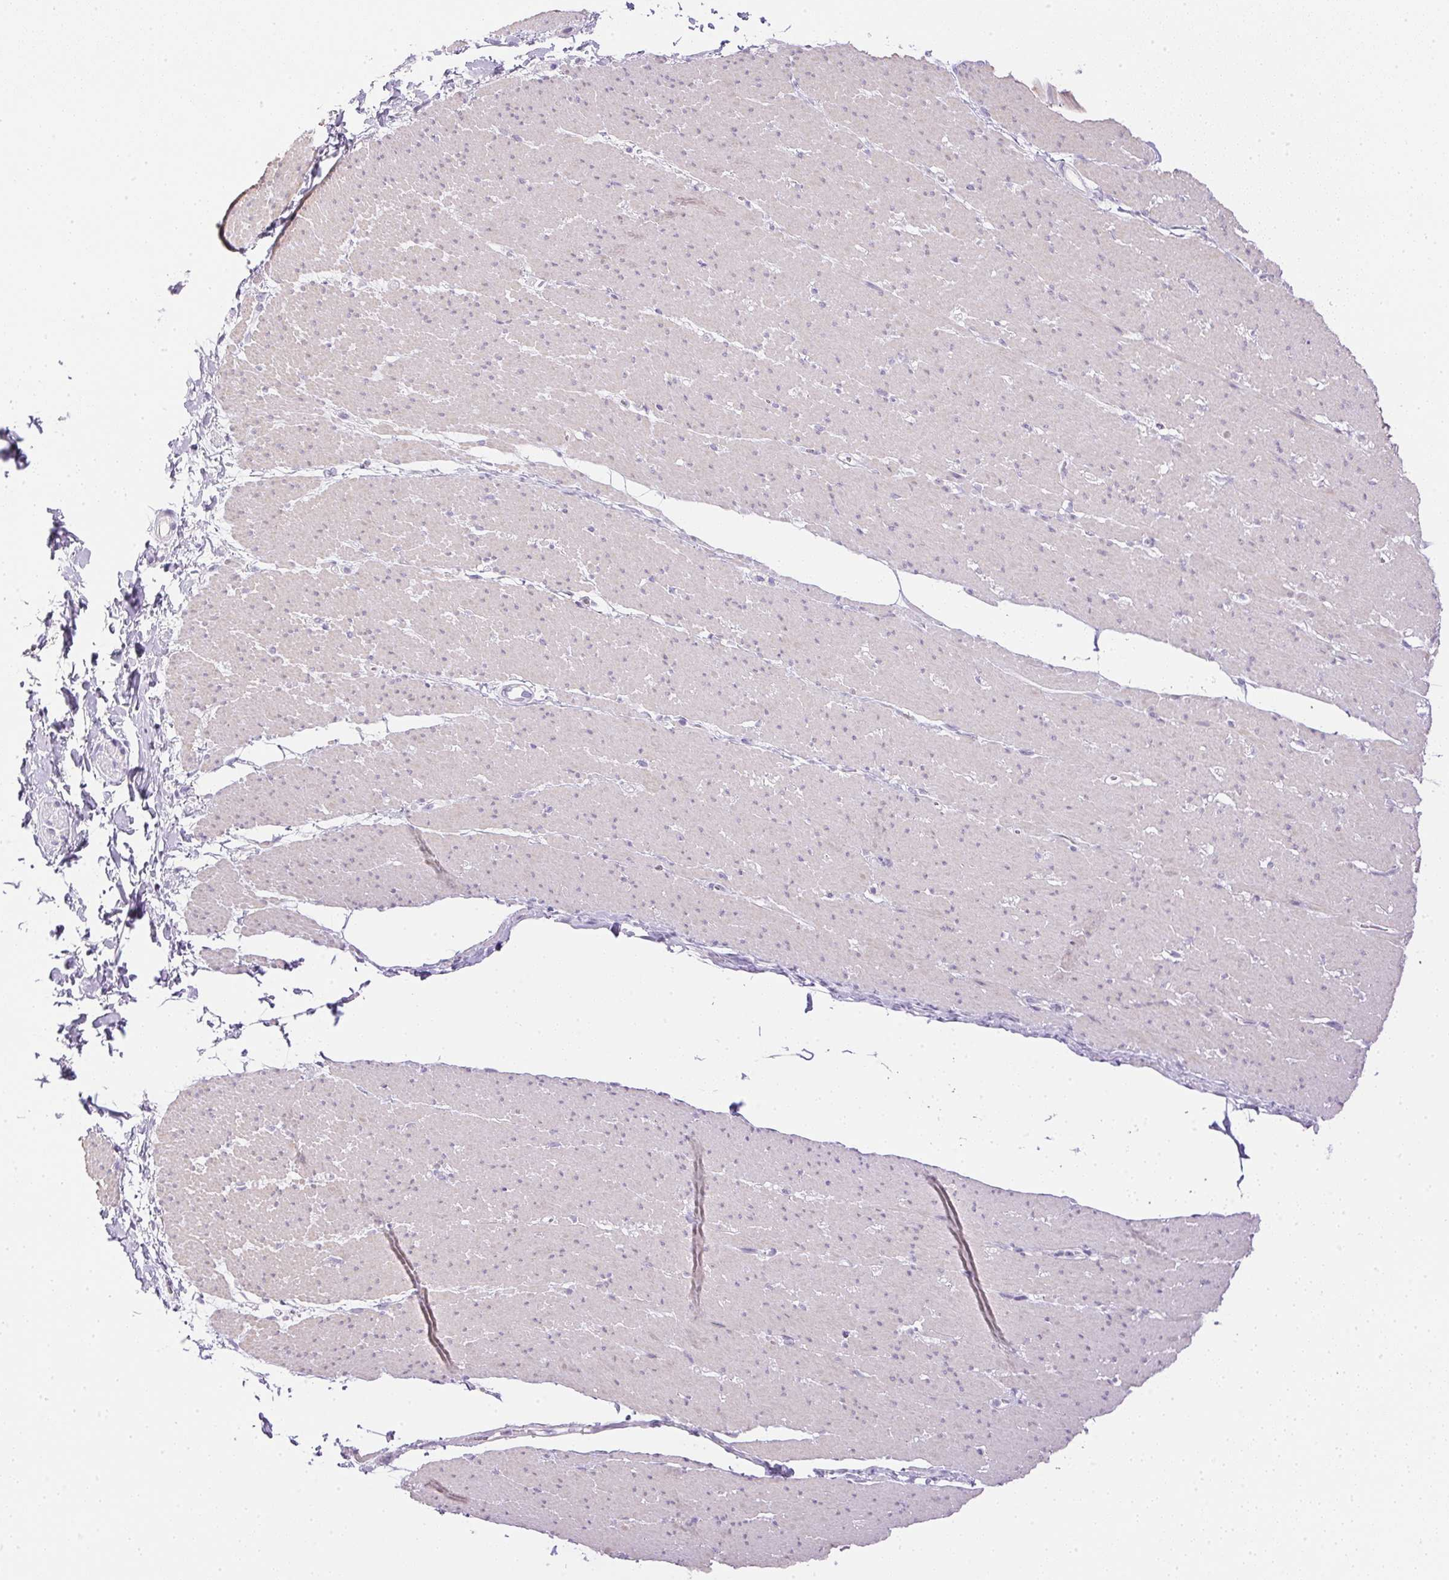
{"staining": {"intensity": "negative", "quantity": "none", "location": "none"}, "tissue": "smooth muscle", "cell_type": "Smooth muscle cells", "image_type": "normal", "snomed": [{"axis": "morphology", "description": "Normal tissue, NOS"}, {"axis": "topography", "description": "Smooth muscle"}, {"axis": "topography", "description": "Rectum"}], "caption": "Immunohistochemistry (IHC) of benign human smooth muscle reveals no staining in smooth muscle cells.", "gene": "CTRL", "patient": {"sex": "male", "age": 53}}